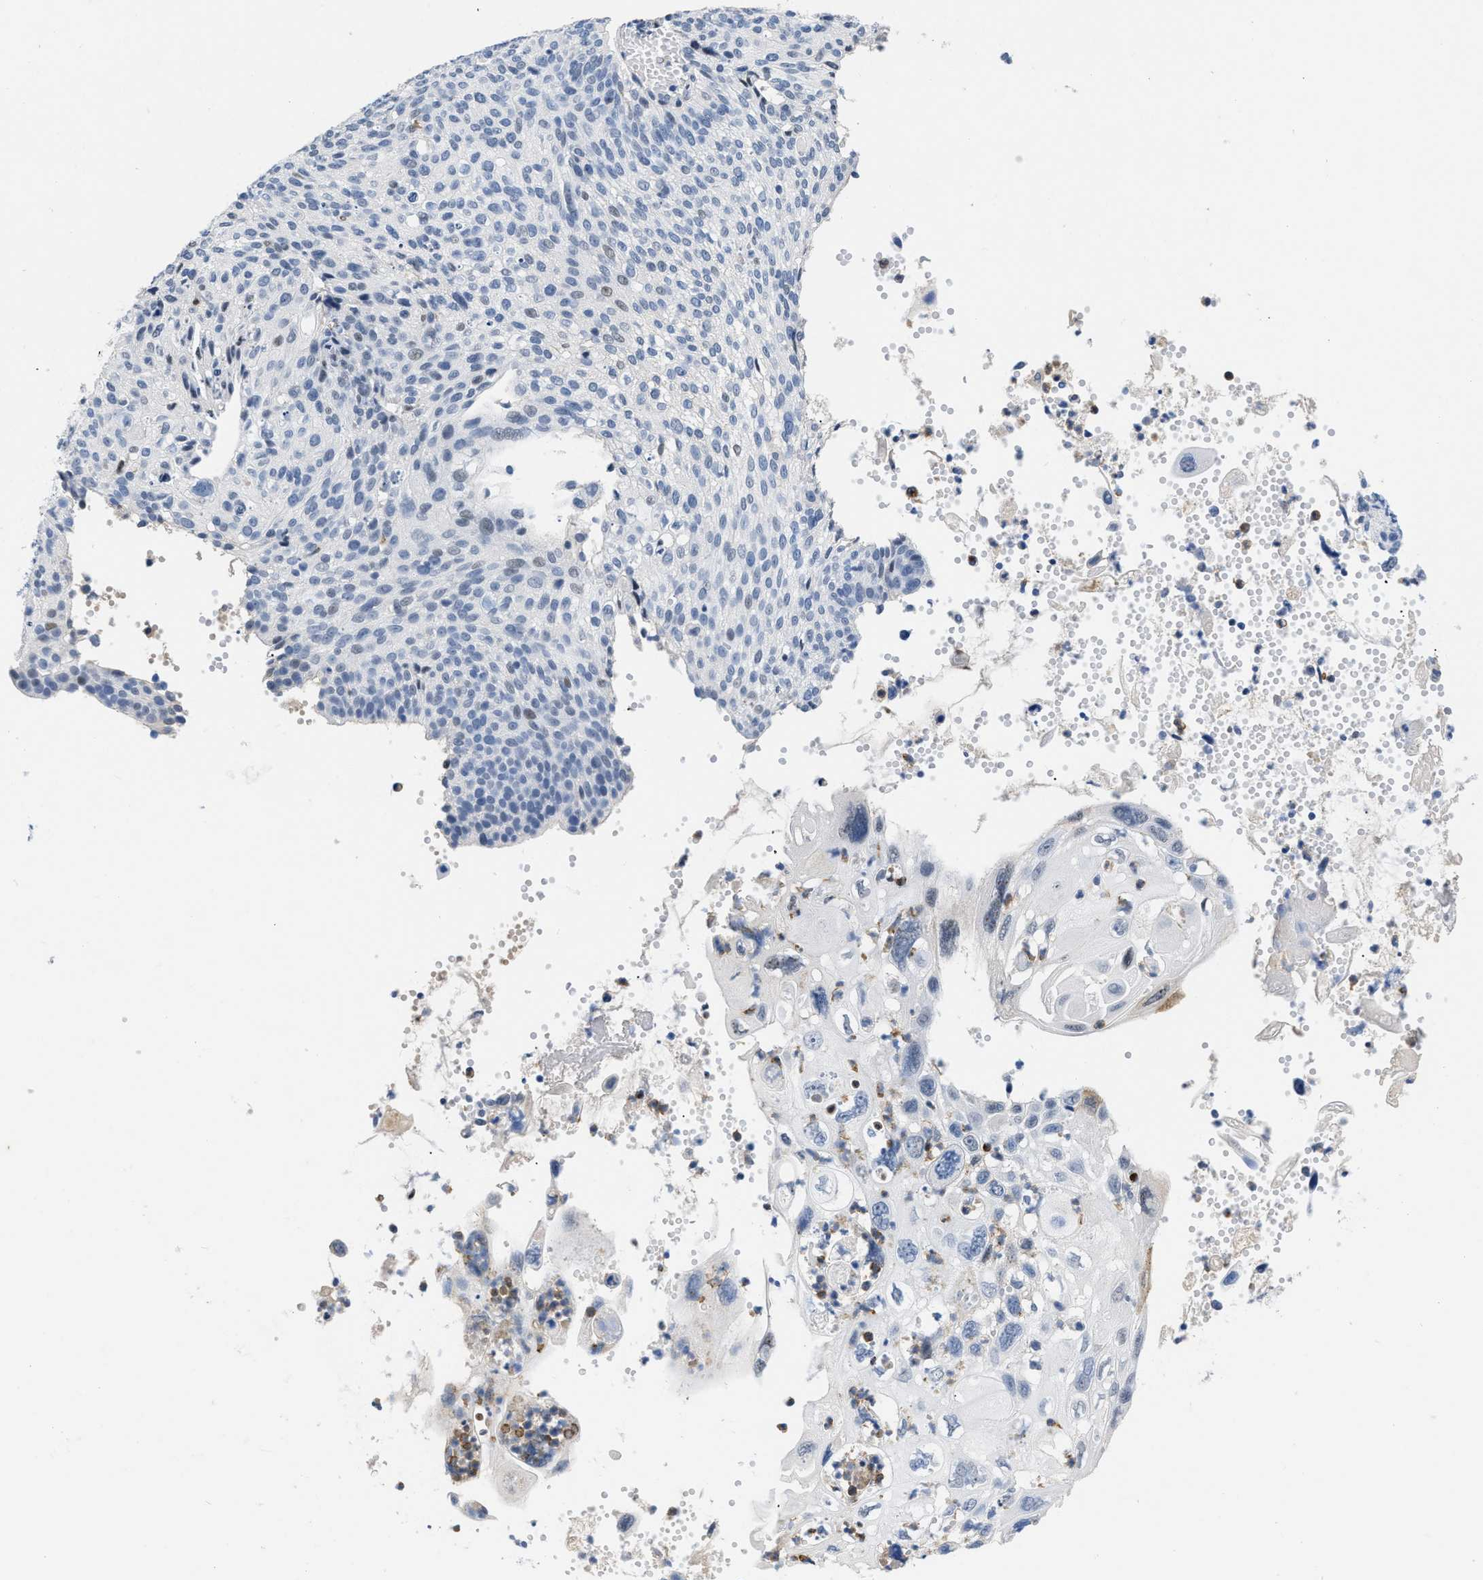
{"staining": {"intensity": "negative", "quantity": "none", "location": "none"}, "tissue": "cervical cancer", "cell_type": "Tumor cells", "image_type": "cancer", "snomed": [{"axis": "morphology", "description": "Squamous cell carcinoma, NOS"}, {"axis": "topography", "description": "Cervix"}], "caption": "Micrograph shows no significant protein staining in tumor cells of cervical cancer (squamous cell carcinoma).", "gene": "BOLL", "patient": {"sex": "female", "age": 70}}